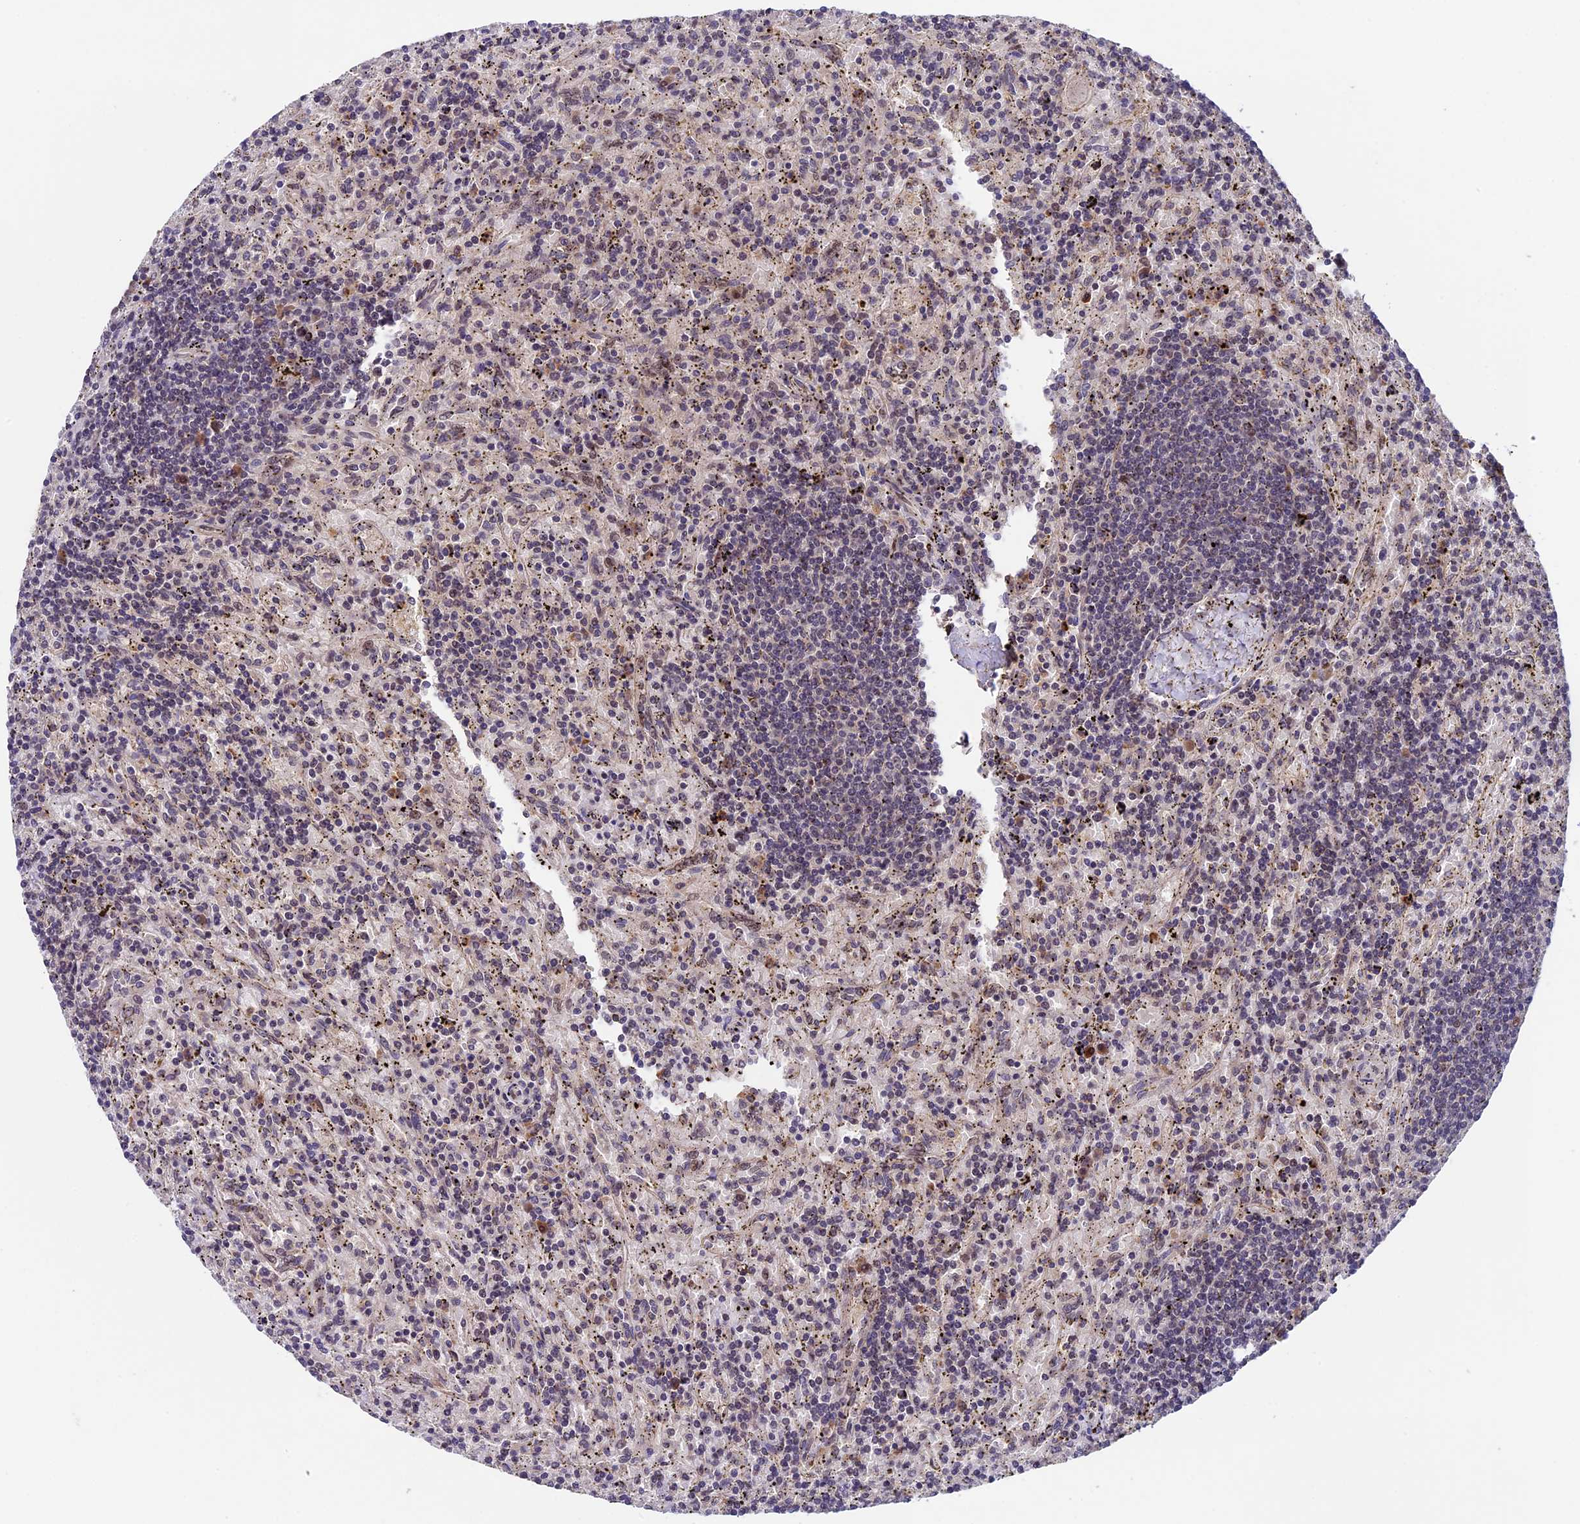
{"staining": {"intensity": "negative", "quantity": "none", "location": "none"}, "tissue": "lymphoma", "cell_type": "Tumor cells", "image_type": "cancer", "snomed": [{"axis": "morphology", "description": "Malignant lymphoma, non-Hodgkin's type, Low grade"}, {"axis": "topography", "description": "Spleen"}], "caption": "Tumor cells show no significant protein expression in low-grade malignant lymphoma, non-Hodgkin's type. Nuclei are stained in blue.", "gene": "SIPA1L3", "patient": {"sex": "male", "age": 76}}